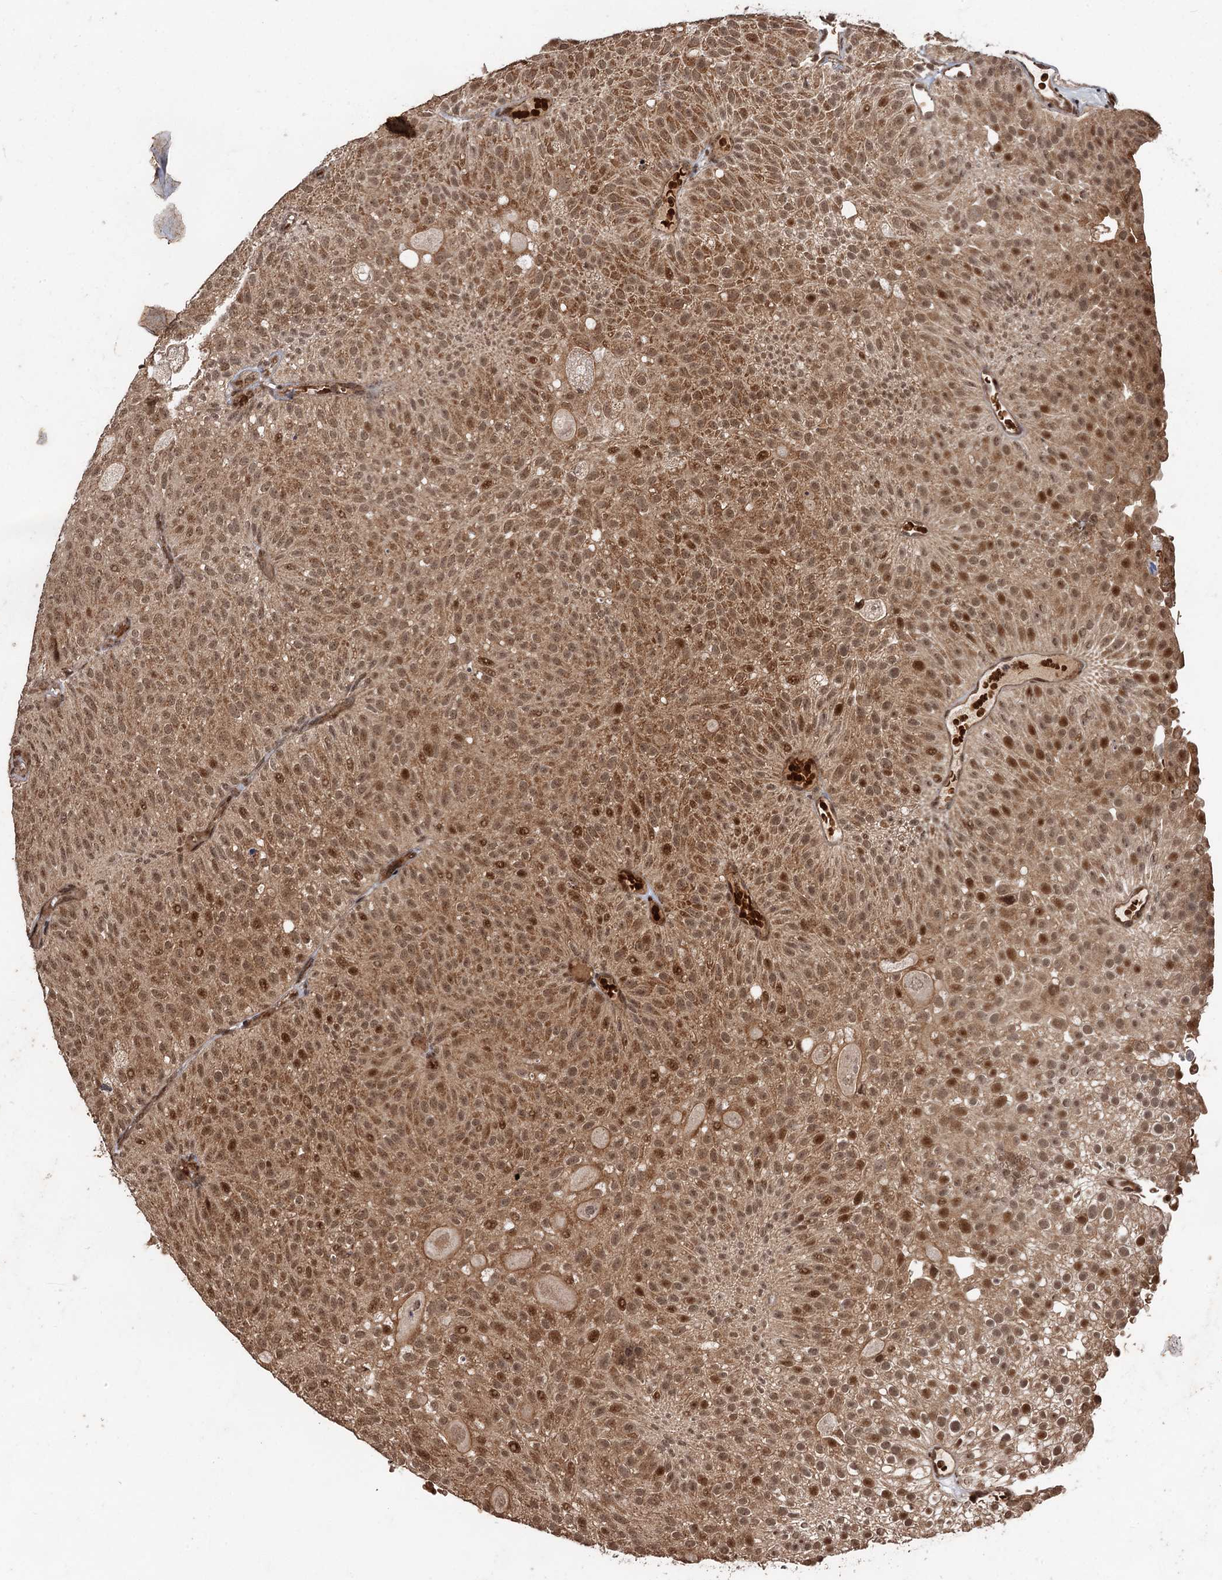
{"staining": {"intensity": "moderate", "quantity": ">75%", "location": "cytoplasmic/membranous,nuclear"}, "tissue": "urothelial cancer", "cell_type": "Tumor cells", "image_type": "cancer", "snomed": [{"axis": "morphology", "description": "Urothelial carcinoma, Low grade"}, {"axis": "topography", "description": "Urinary bladder"}], "caption": "A high-resolution histopathology image shows IHC staining of urothelial carcinoma (low-grade), which reveals moderate cytoplasmic/membranous and nuclear positivity in approximately >75% of tumor cells.", "gene": "REP15", "patient": {"sex": "male", "age": 78}}